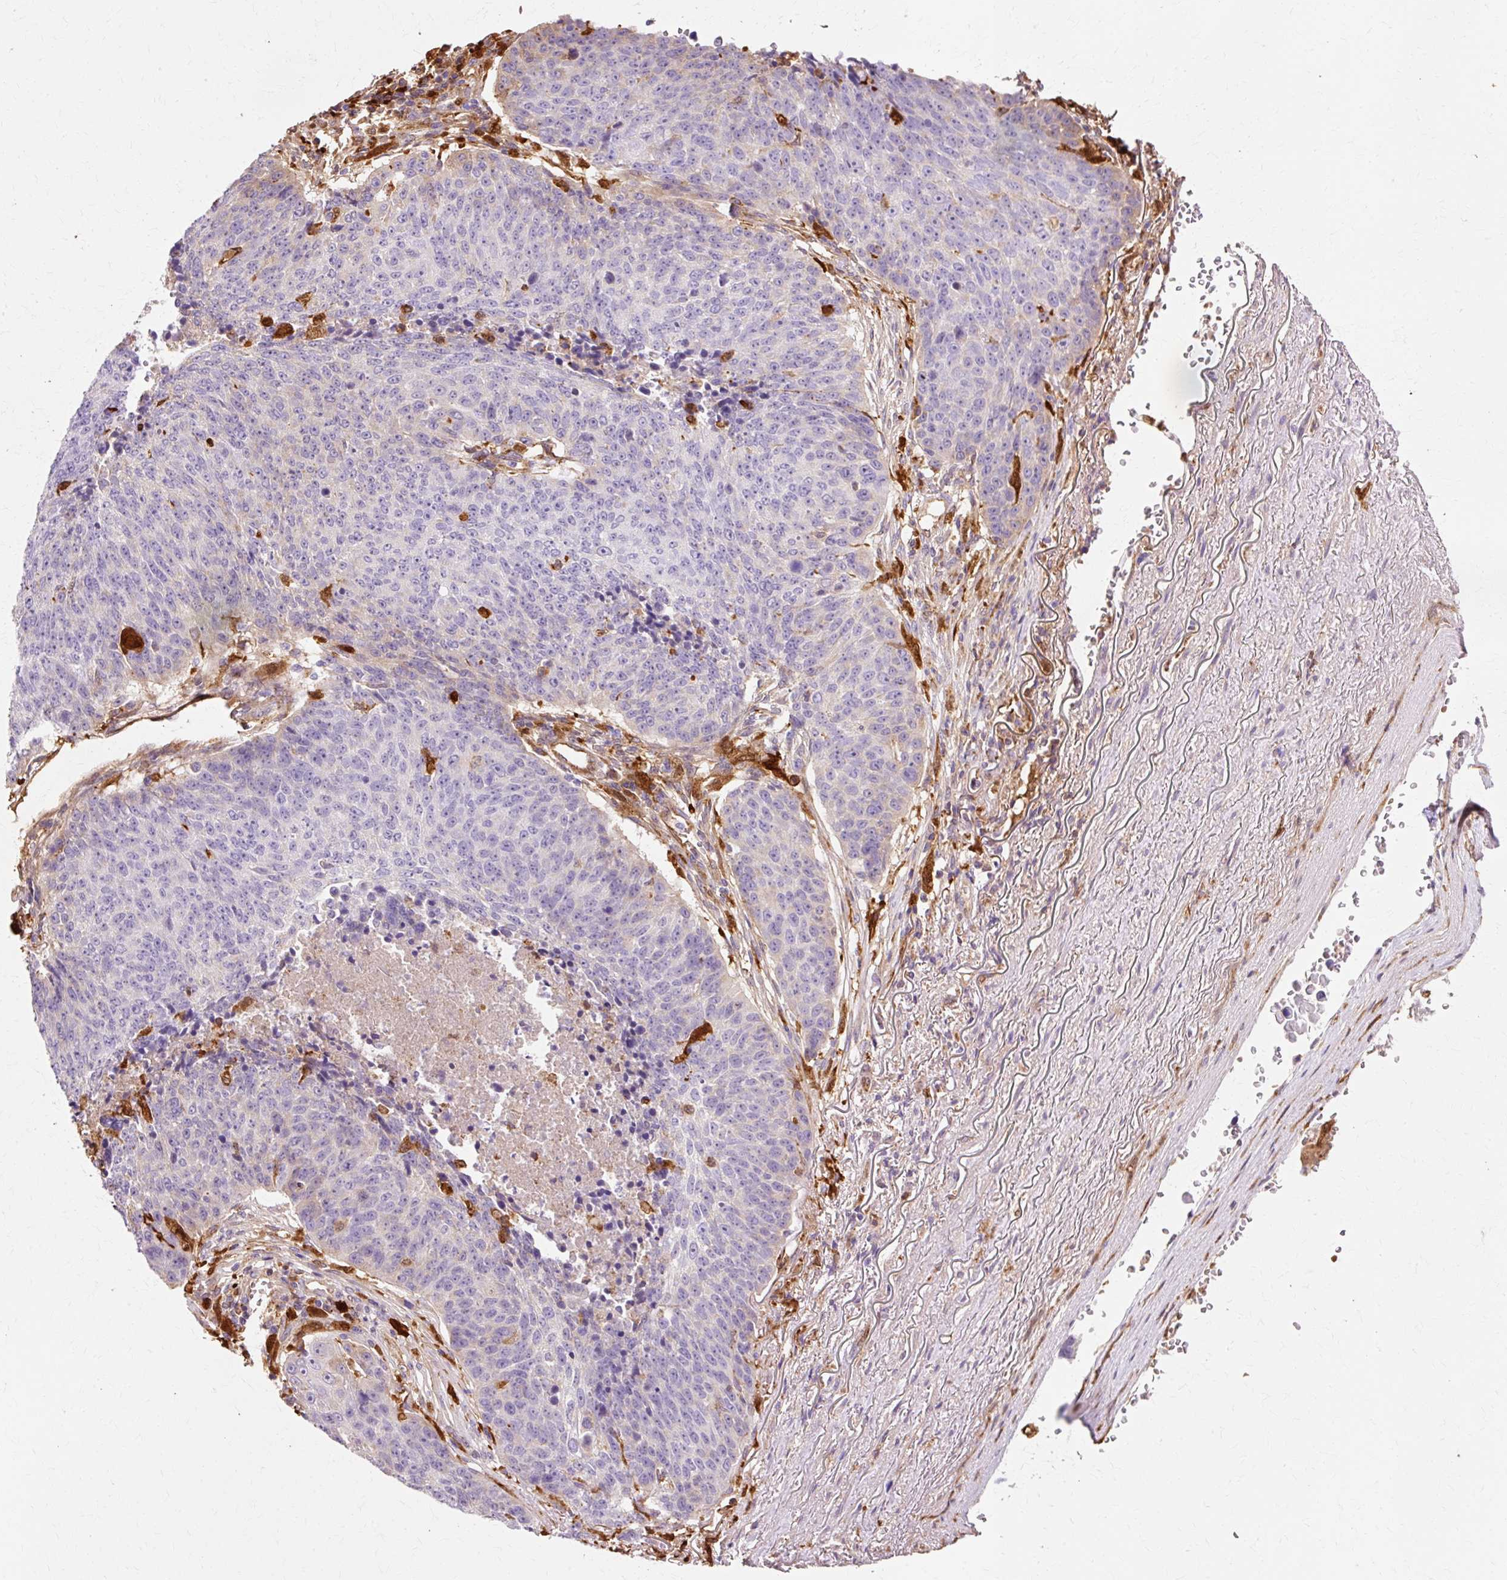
{"staining": {"intensity": "negative", "quantity": "none", "location": "none"}, "tissue": "lung cancer", "cell_type": "Tumor cells", "image_type": "cancer", "snomed": [{"axis": "morphology", "description": "Normal tissue, NOS"}, {"axis": "morphology", "description": "Squamous cell carcinoma, NOS"}, {"axis": "topography", "description": "Lymph node"}, {"axis": "topography", "description": "Lung"}], "caption": "Squamous cell carcinoma (lung) stained for a protein using immunohistochemistry (IHC) displays no positivity tumor cells.", "gene": "GPX1", "patient": {"sex": "male", "age": 66}}